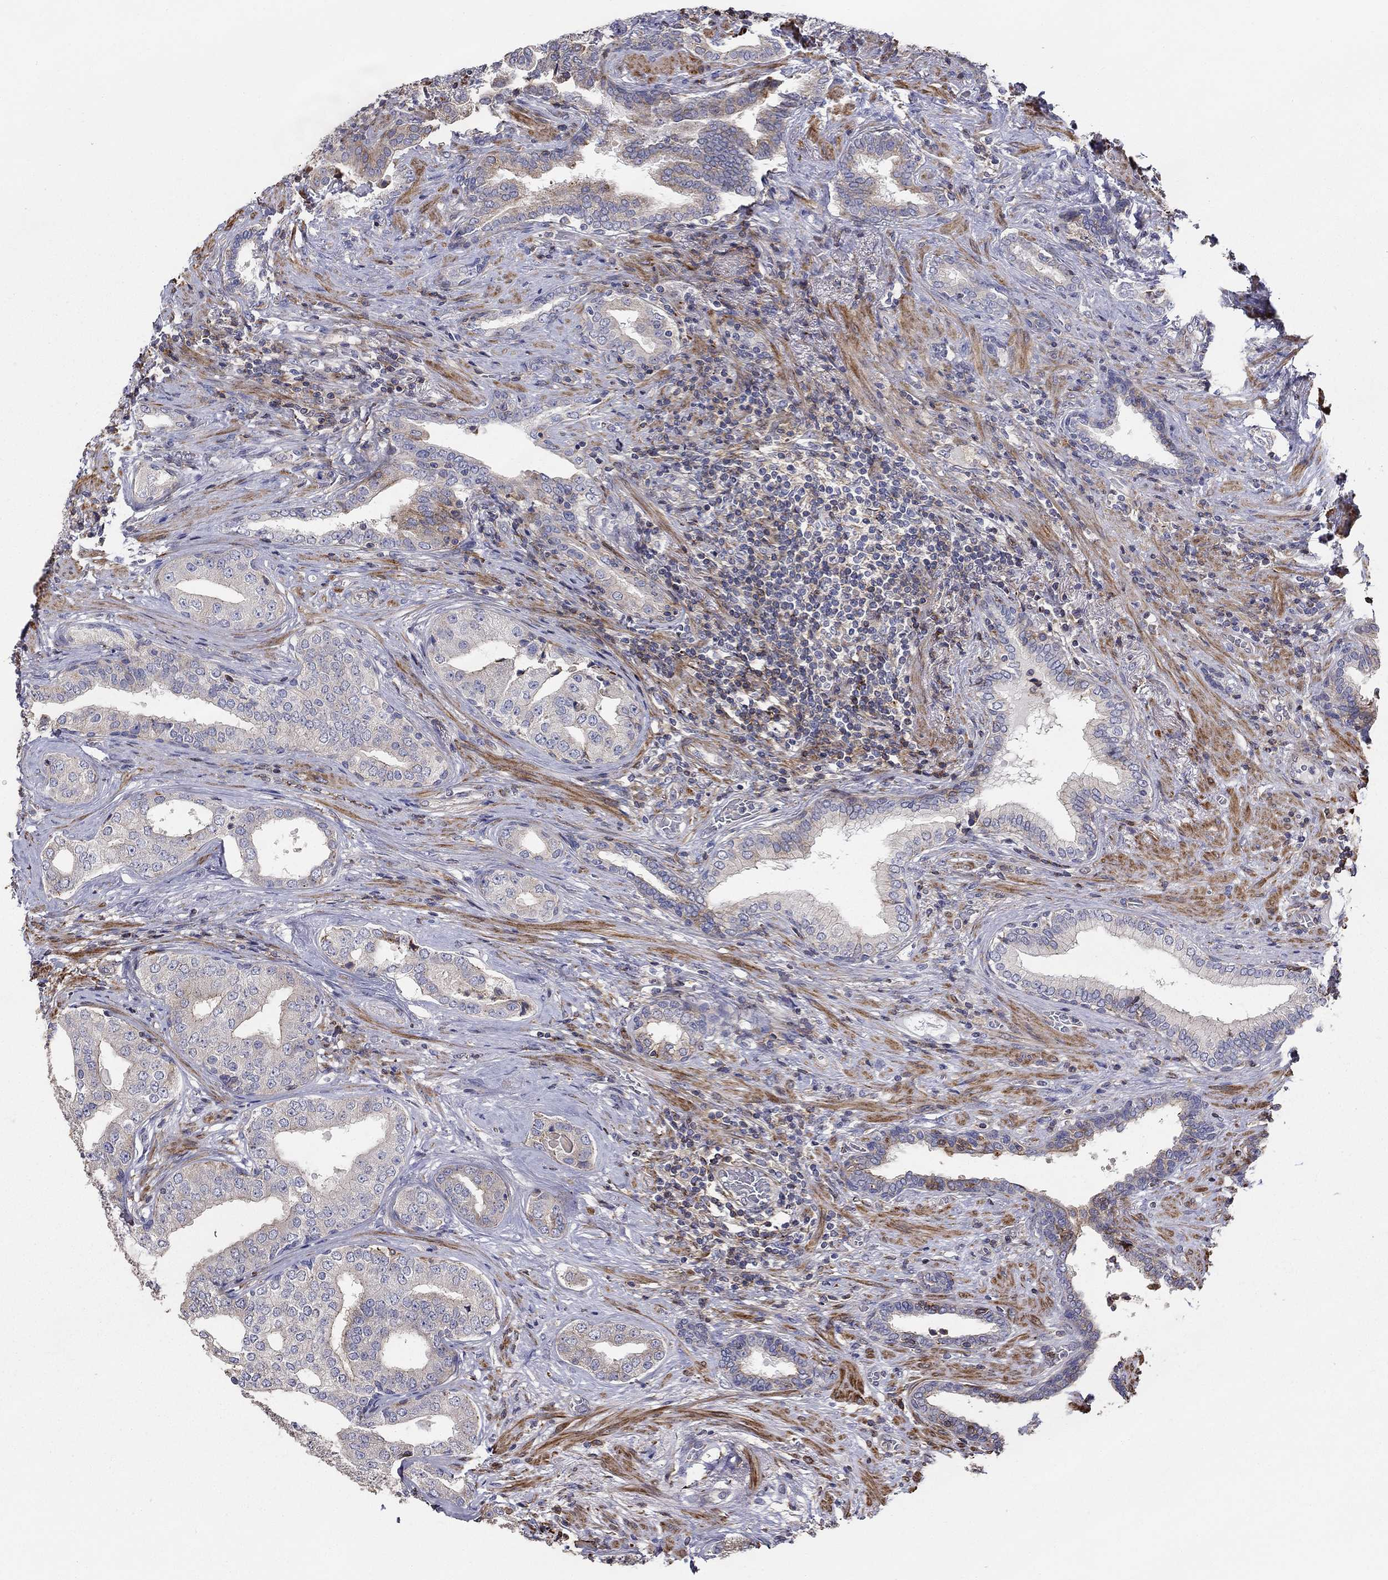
{"staining": {"intensity": "weak", "quantity": "25%-75%", "location": "cytoplasmic/membranous"}, "tissue": "prostate cancer", "cell_type": "Tumor cells", "image_type": "cancer", "snomed": [{"axis": "morphology", "description": "Adenocarcinoma, Low grade"}, {"axis": "topography", "description": "Prostate and seminal vesicle, NOS"}], "caption": "Approximately 25%-75% of tumor cells in prostate adenocarcinoma (low-grade) demonstrate weak cytoplasmic/membranous protein staining as visualized by brown immunohistochemical staining.", "gene": "NPHP1", "patient": {"sex": "male", "age": 61}}